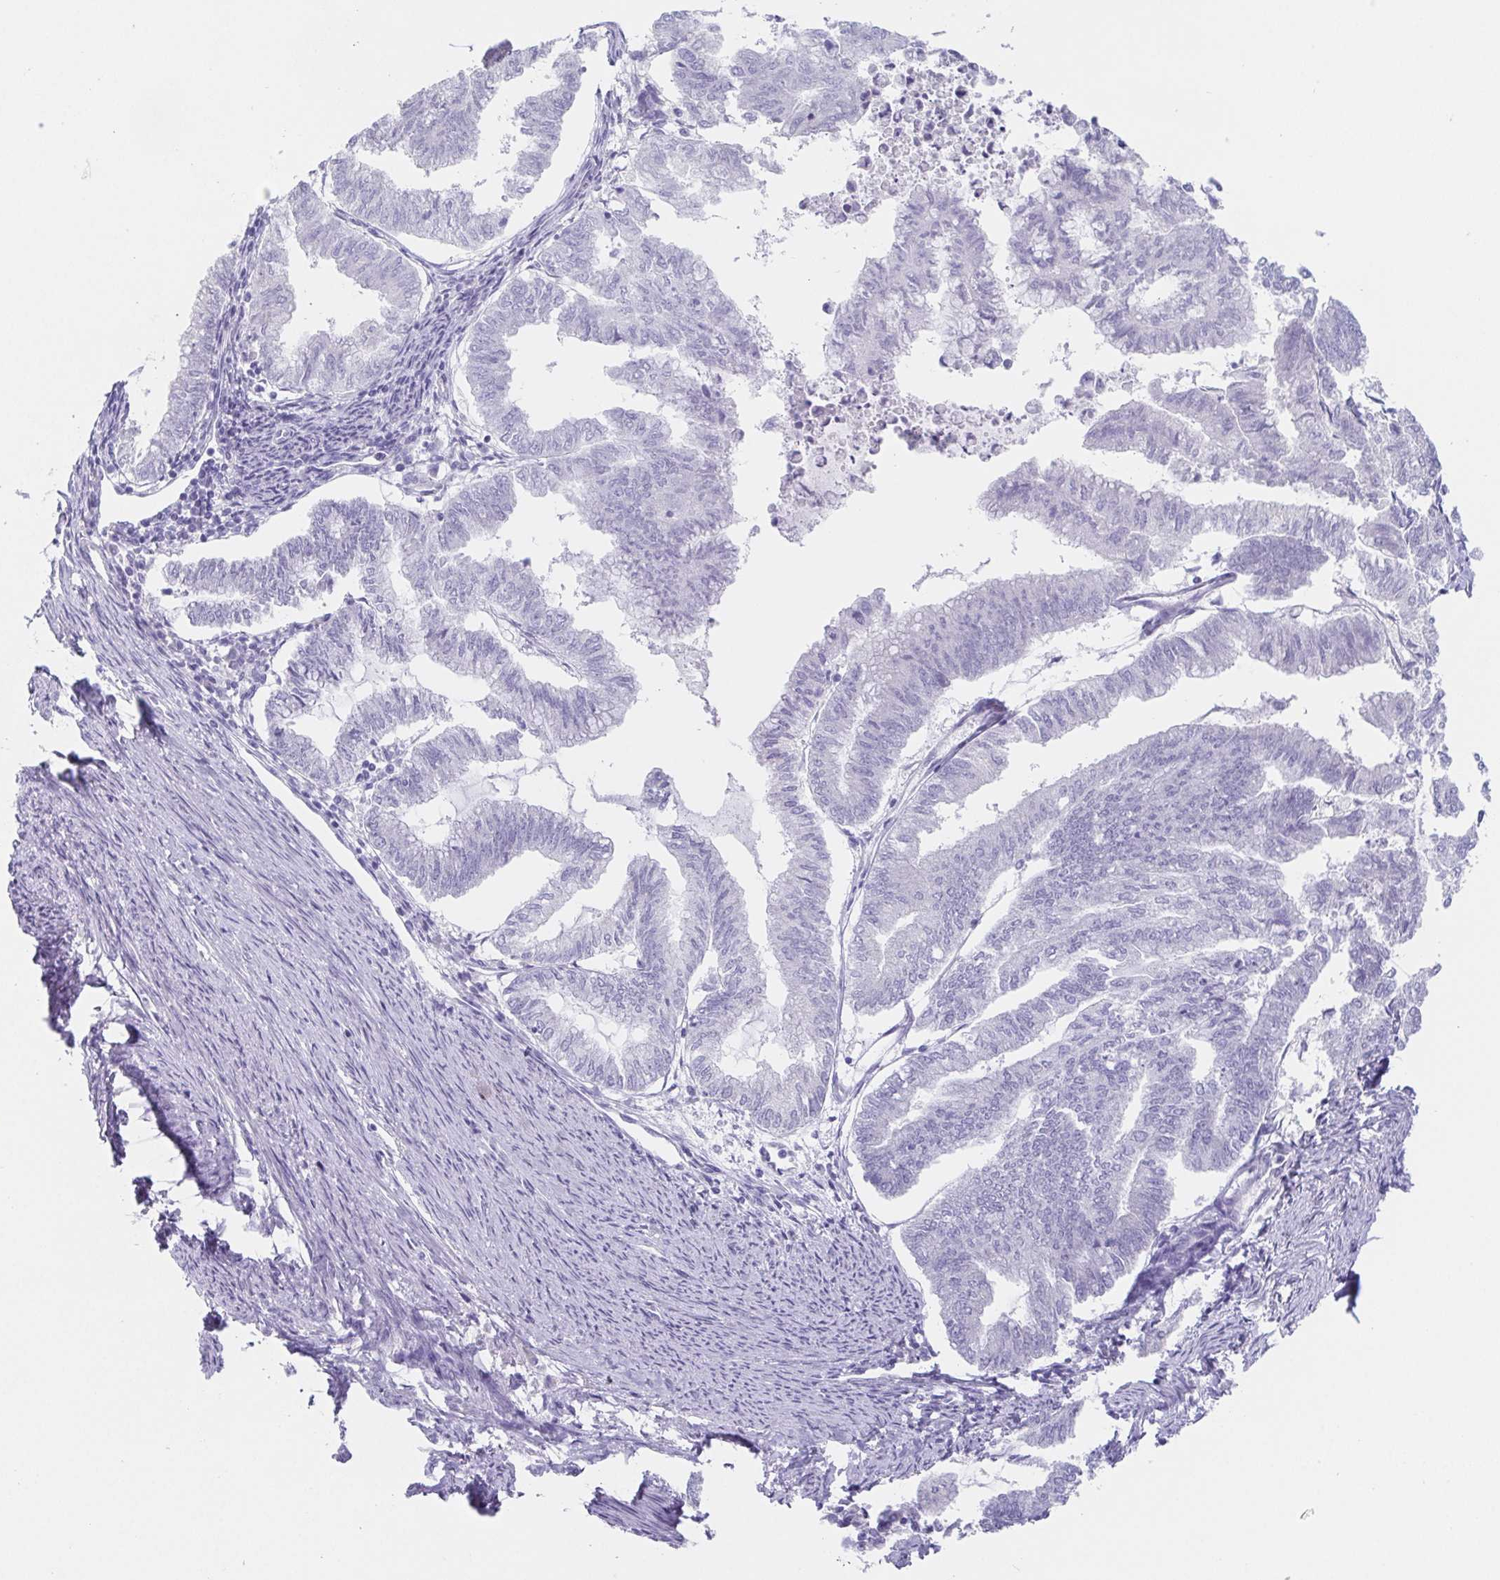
{"staining": {"intensity": "negative", "quantity": "none", "location": "none"}, "tissue": "endometrial cancer", "cell_type": "Tumor cells", "image_type": "cancer", "snomed": [{"axis": "morphology", "description": "Adenocarcinoma, NOS"}, {"axis": "topography", "description": "Endometrium"}], "caption": "Immunohistochemical staining of endometrial cancer (adenocarcinoma) demonstrates no significant positivity in tumor cells. (DAB (3,3'-diaminobenzidine) IHC with hematoxylin counter stain).", "gene": "HDGFL1", "patient": {"sex": "female", "age": 79}}